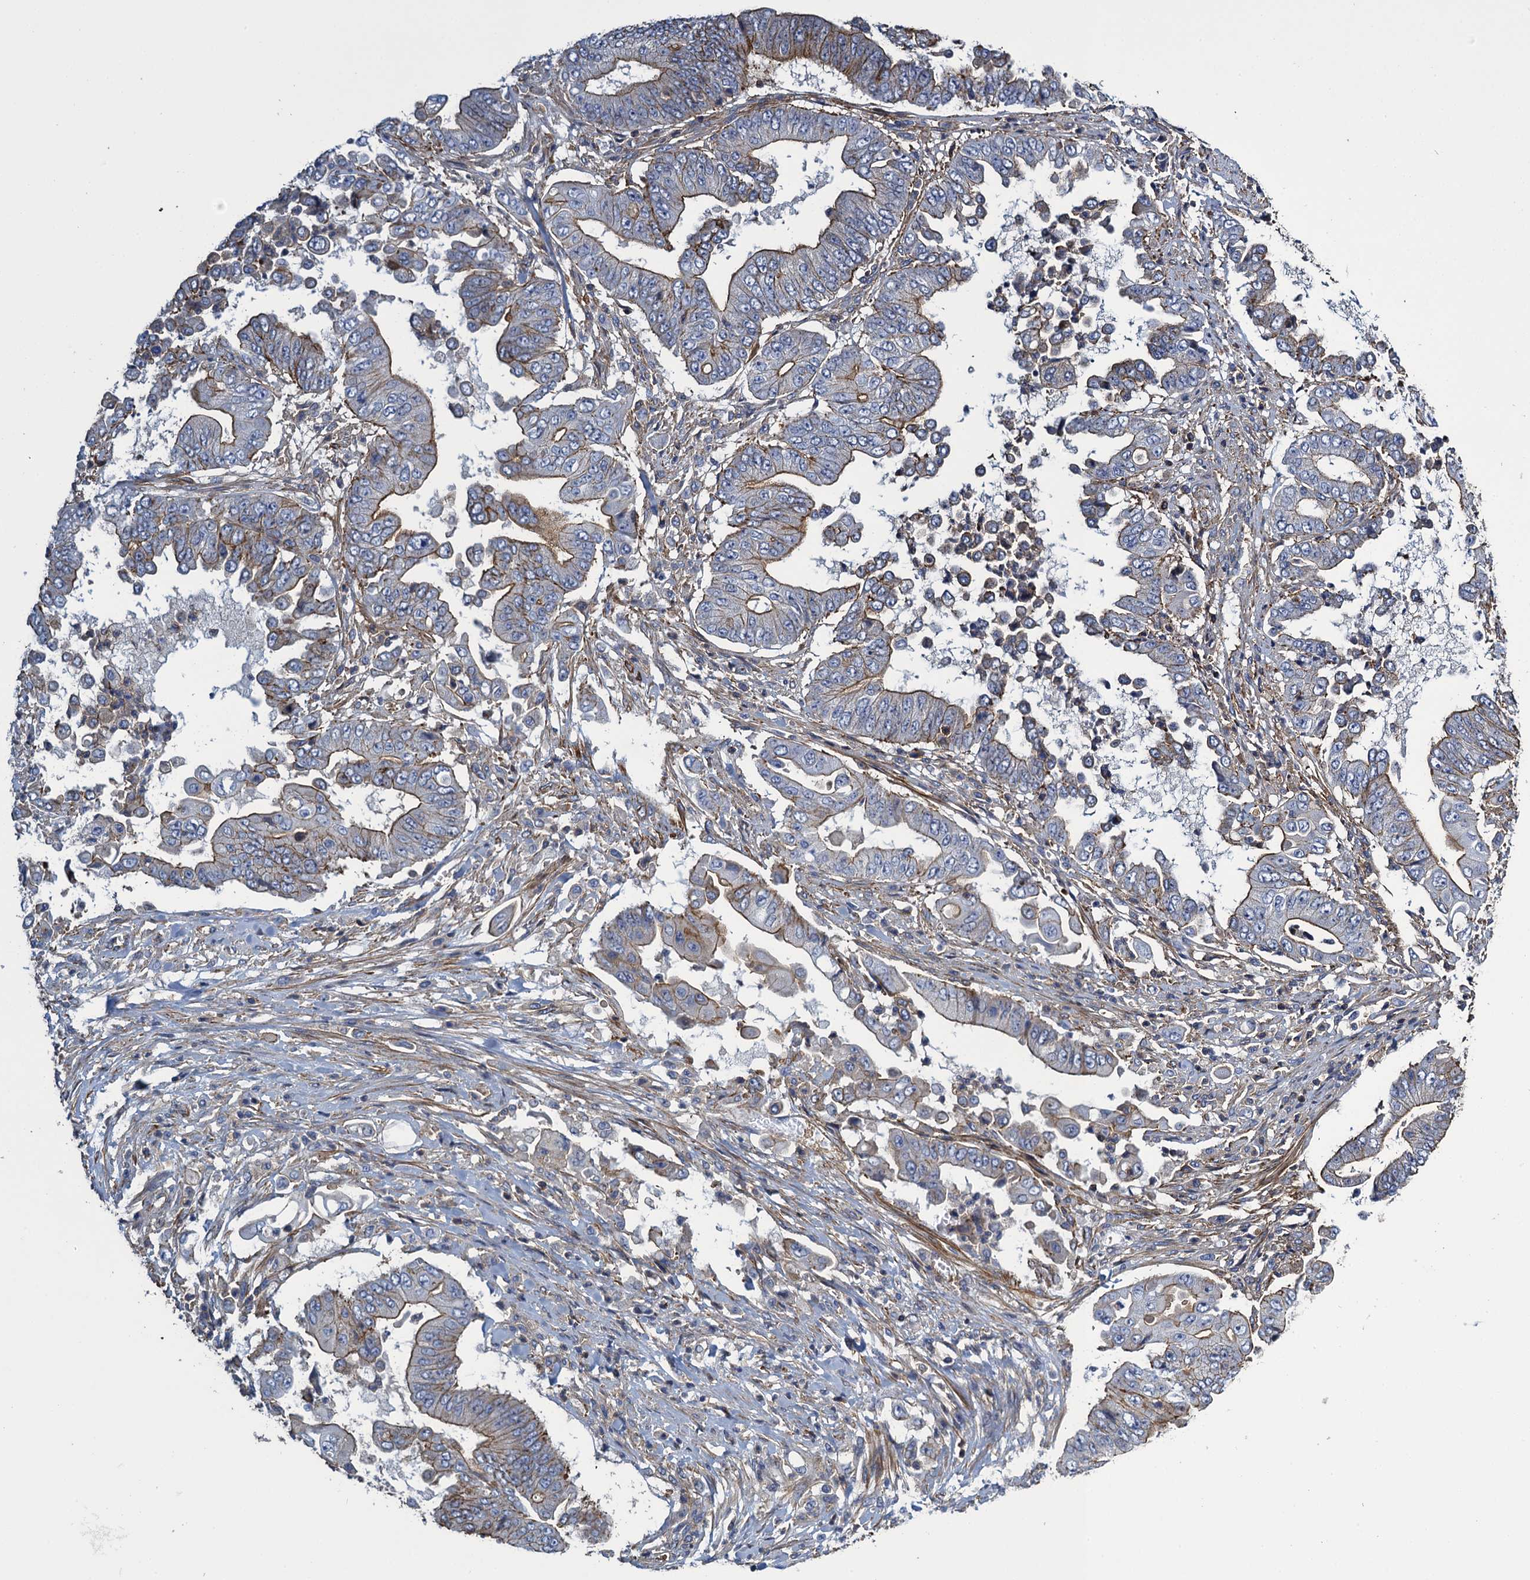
{"staining": {"intensity": "moderate", "quantity": "25%-75%", "location": "cytoplasmic/membranous"}, "tissue": "pancreatic cancer", "cell_type": "Tumor cells", "image_type": "cancer", "snomed": [{"axis": "morphology", "description": "Adenocarcinoma, NOS"}, {"axis": "topography", "description": "Pancreas"}], "caption": "Pancreatic cancer (adenocarcinoma) stained for a protein (brown) displays moderate cytoplasmic/membranous positive staining in about 25%-75% of tumor cells.", "gene": "PROSER2", "patient": {"sex": "female", "age": 77}}